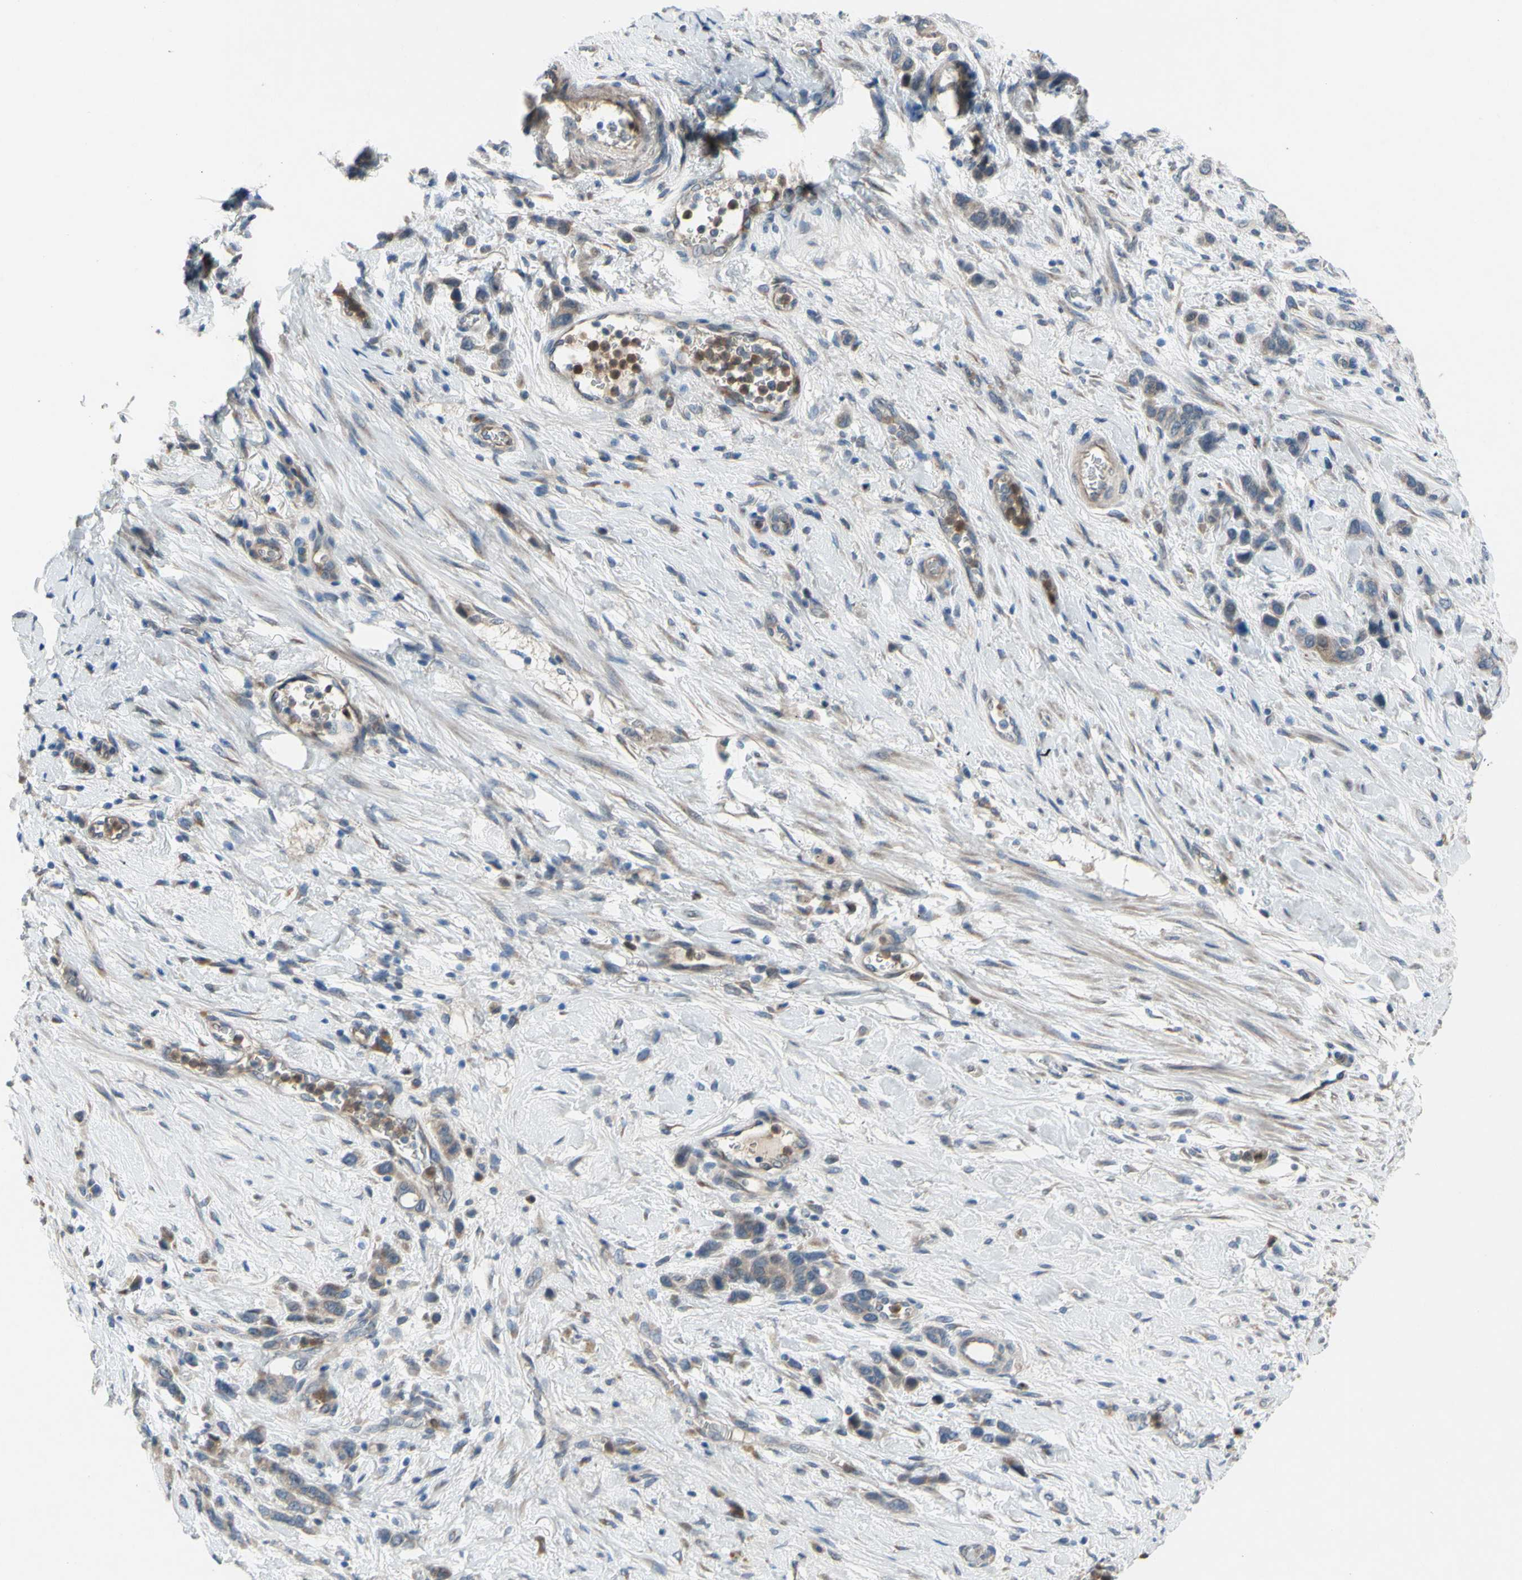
{"staining": {"intensity": "weak", "quantity": ">75%", "location": "cytoplasmic/membranous"}, "tissue": "stomach cancer", "cell_type": "Tumor cells", "image_type": "cancer", "snomed": [{"axis": "morphology", "description": "Adenocarcinoma, NOS"}, {"axis": "morphology", "description": "Adenocarcinoma, High grade"}, {"axis": "topography", "description": "Stomach, upper"}, {"axis": "topography", "description": "Stomach, lower"}], "caption": "High-magnification brightfield microscopy of stomach cancer stained with DAB (brown) and counterstained with hematoxylin (blue). tumor cells exhibit weak cytoplasmic/membranous positivity is identified in approximately>75% of cells. The staining is performed using DAB brown chromogen to label protein expression. The nuclei are counter-stained blue using hematoxylin.", "gene": "GRAMD2B", "patient": {"sex": "female", "age": 65}}